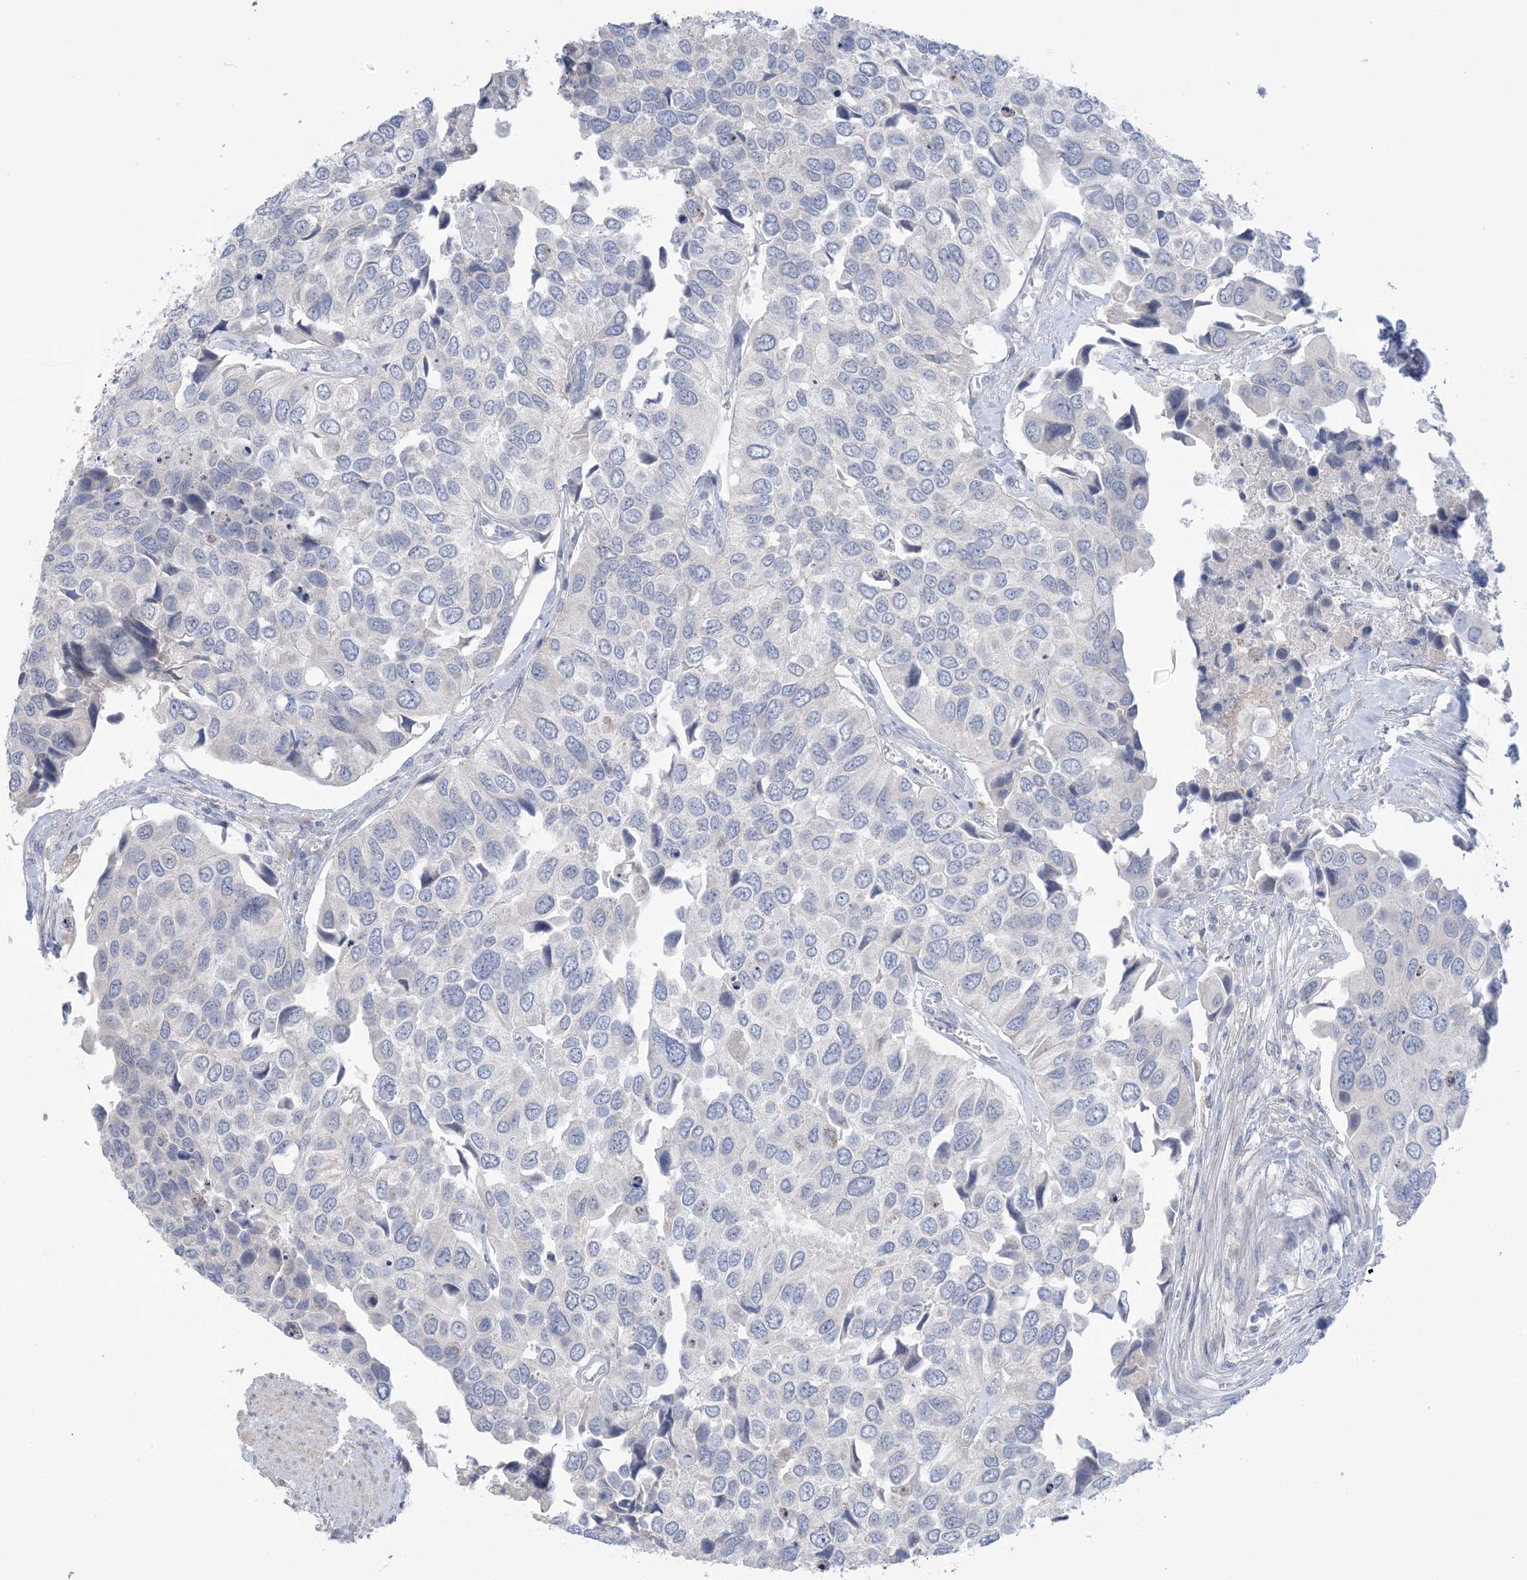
{"staining": {"intensity": "negative", "quantity": "none", "location": "none"}, "tissue": "urothelial cancer", "cell_type": "Tumor cells", "image_type": "cancer", "snomed": [{"axis": "morphology", "description": "Urothelial carcinoma, High grade"}, {"axis": "topography", "description": "Urinary bladder"}], "caption": "An image of urothelial carcinoma (high-grade) stained for a protein demonstrates no brown staining in tumor cells. Nuclei are stained in blue.", "gene": "TTYH1", "patient": {"sex": "male", "age": 74}}